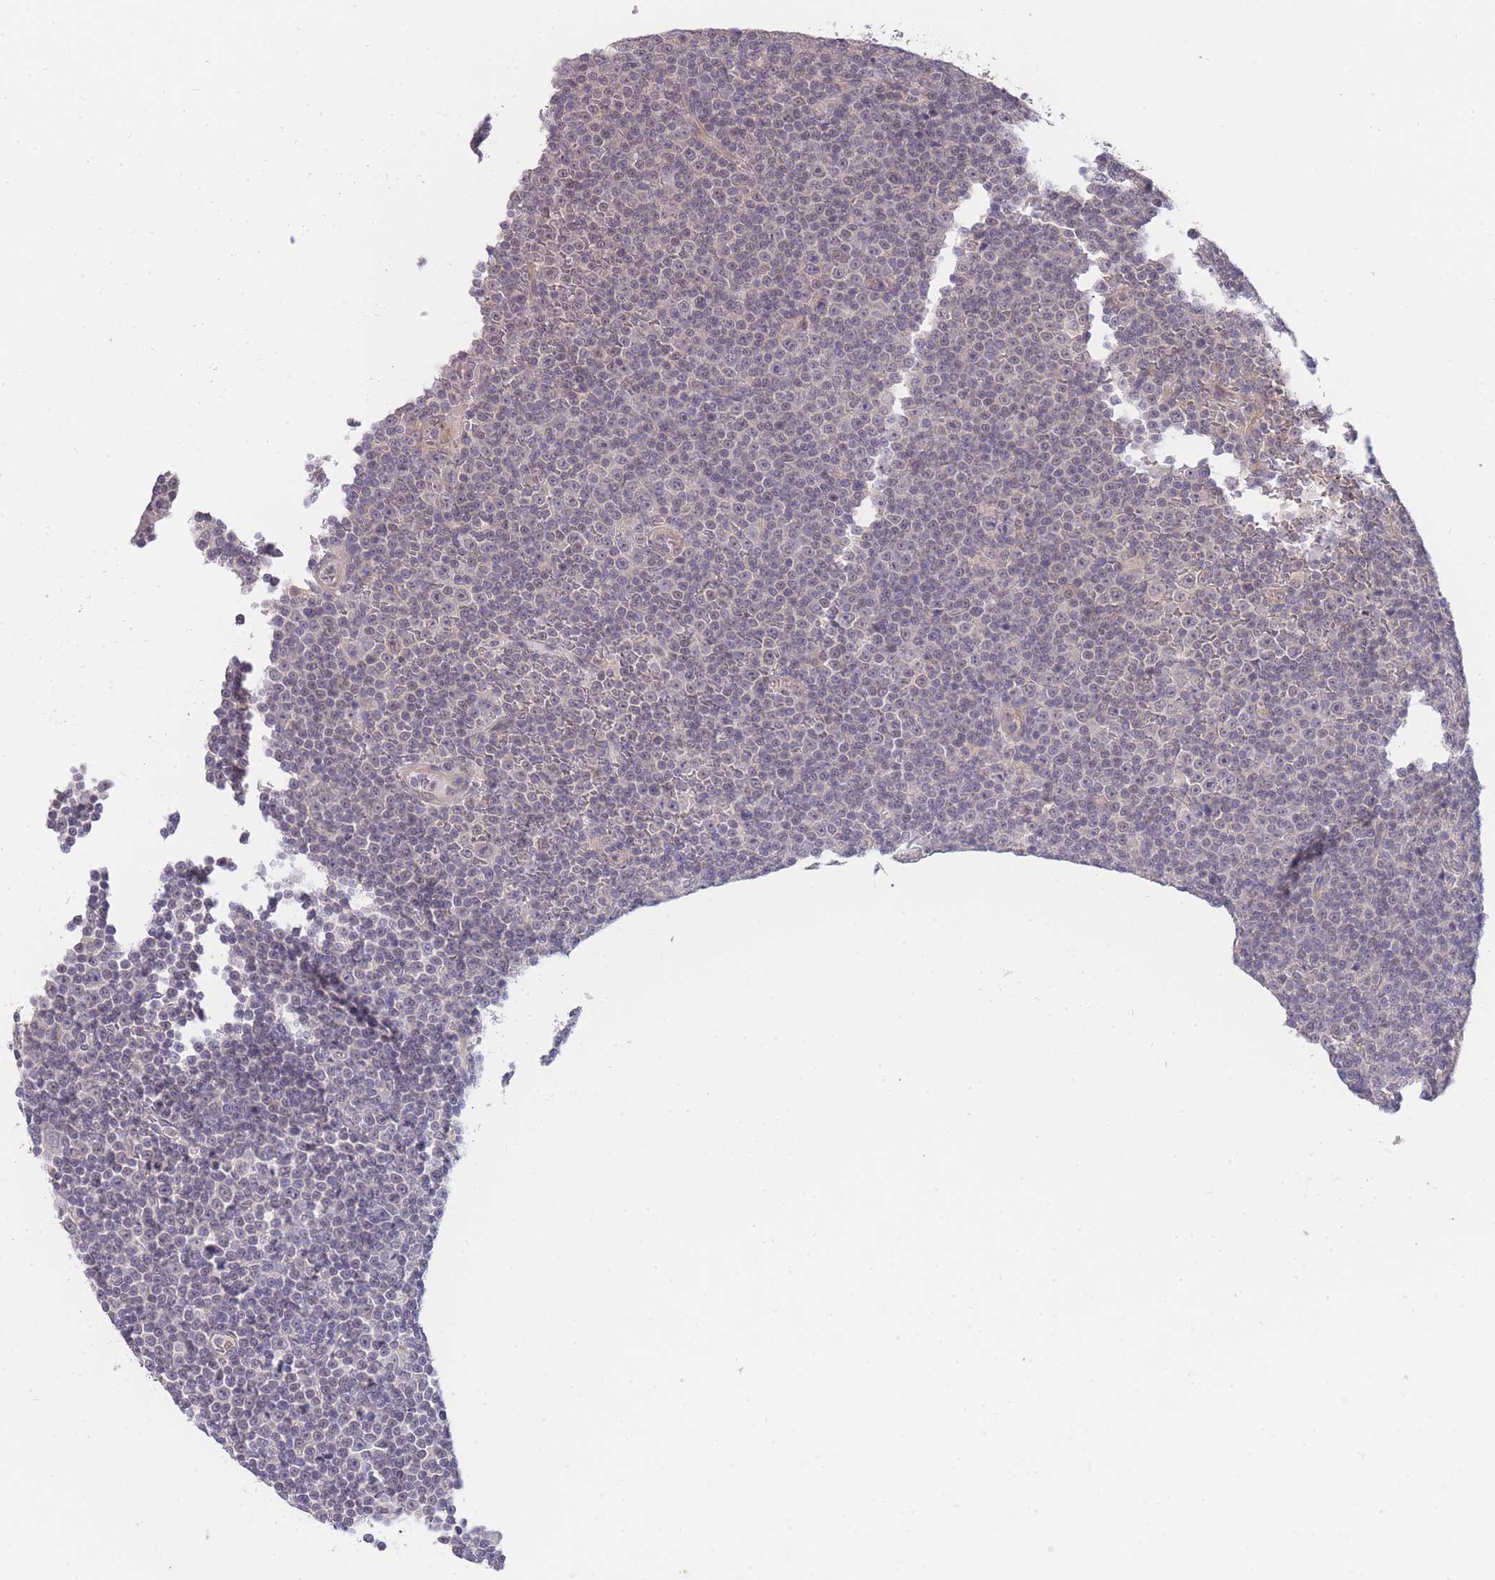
{"staining": {"intensity": "weak", "quantity": "25%-75%", "location": "nuclear"}, "tissue": "lymphoma", "cell_type": "Tumor cells", "image_type": "cancer", "snomed": [{"axis": "morphology", "description": "Malignant lymphoma, non-Hodgkin's type, Low grade"}, {"axis": "topography", "description": "Lymph node"}], "caption": "A photomicrograph of human lymphoma stained for a protein exhibits weak nuclear brown staining in tumor cells.", "gene": "SMC6", "patient": {"sex": "female", "age": 67}}